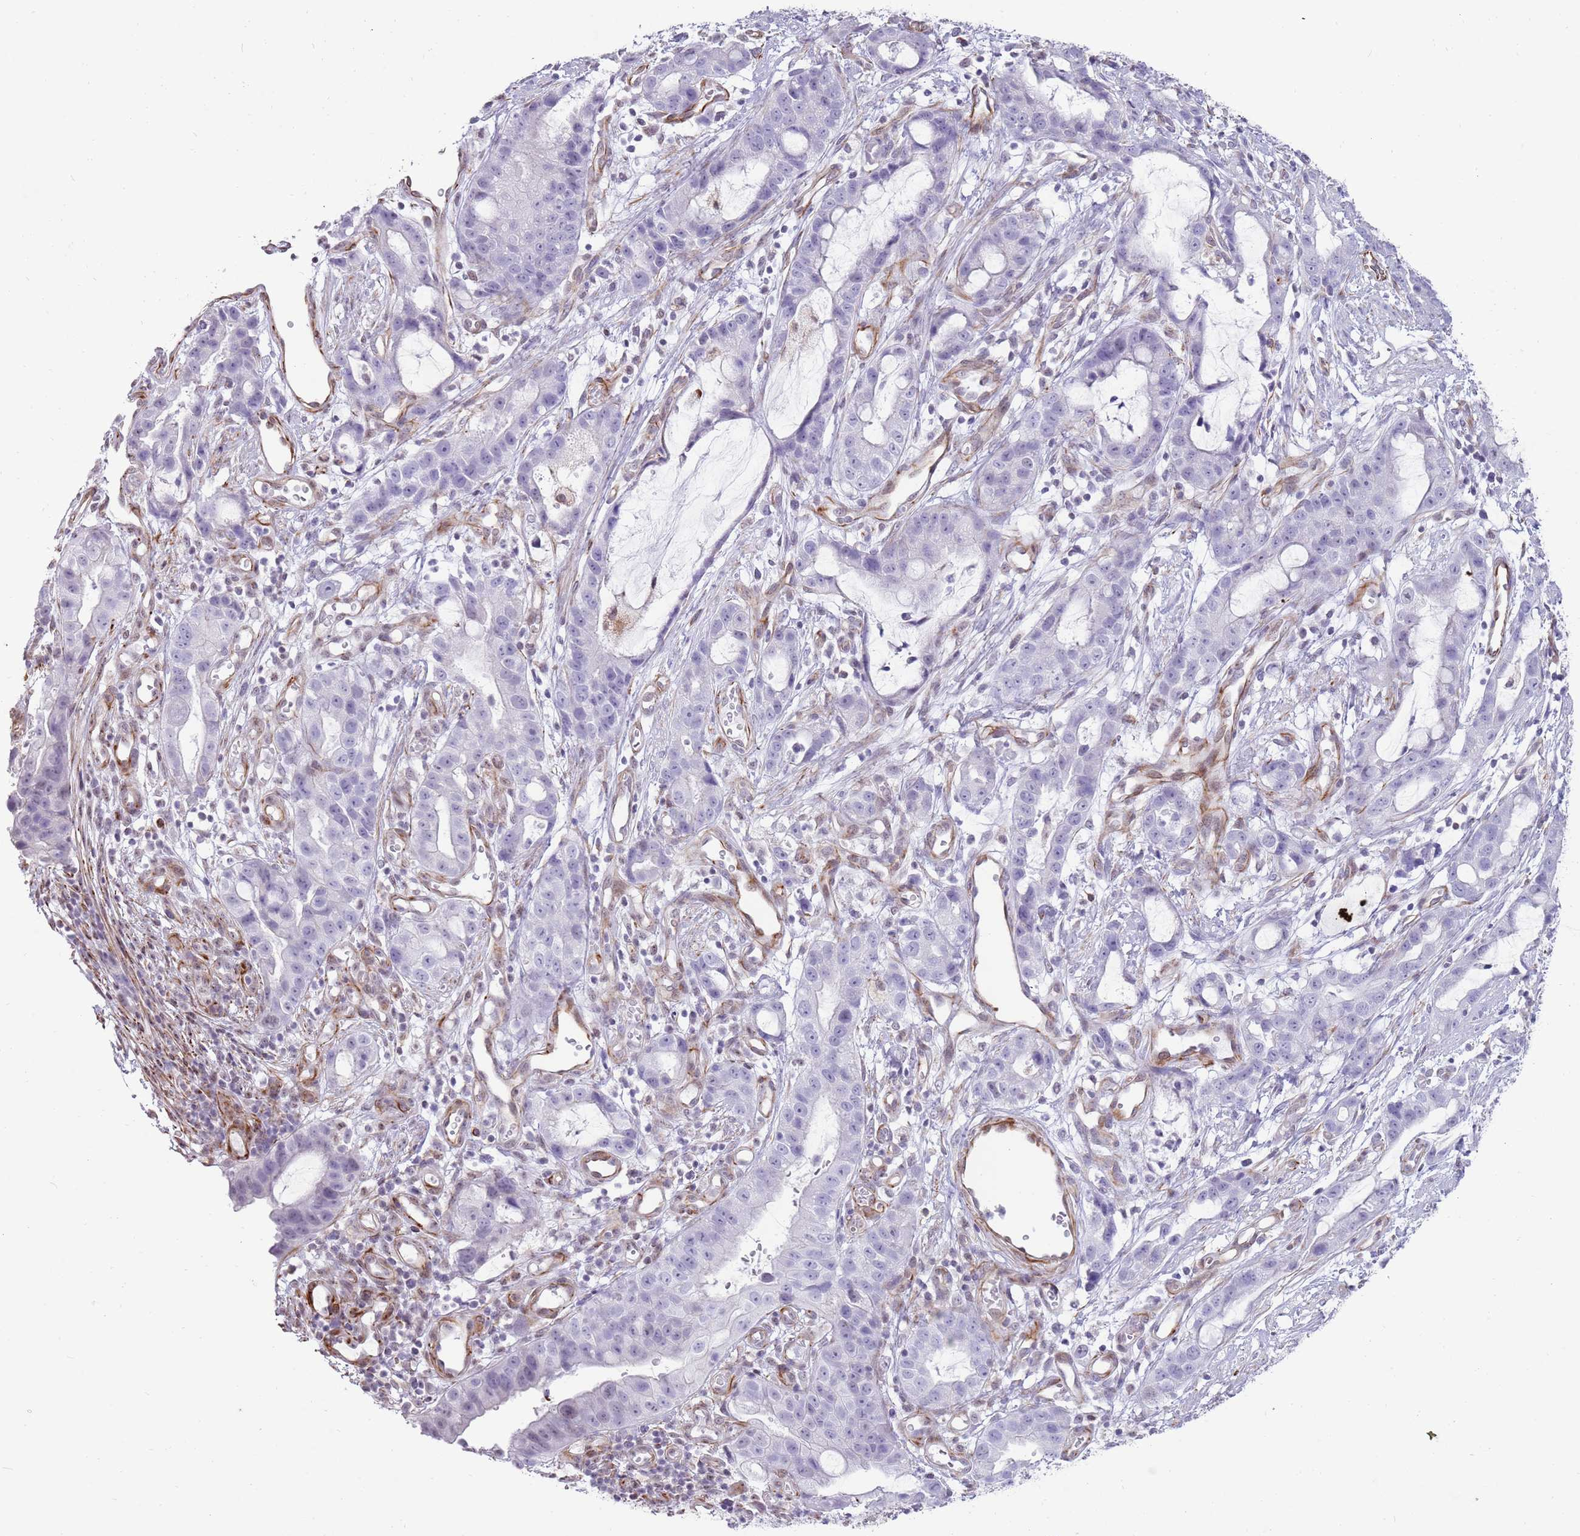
{"staining": {"intensity": "negative", "quantity": "none", "location": "none"}, "tissue": "stomach cancer", "cell_type": "Tumor cells", "image_type": "cancer", "snomed": [{"axis": "morphology", "description": "Adenocarcinoma, NOS"}, {"axis": "topography", "description": "Stomach"}], "caption": "Immunohistochemistry image of neoplastic tissue: stomach cancer stained with DAB (3,3'-diaminobenzidine) shows no significant protein positivity in tumor cells.", "gene": "NBPF3", "patient": {"sex": "male", "age": 55}}